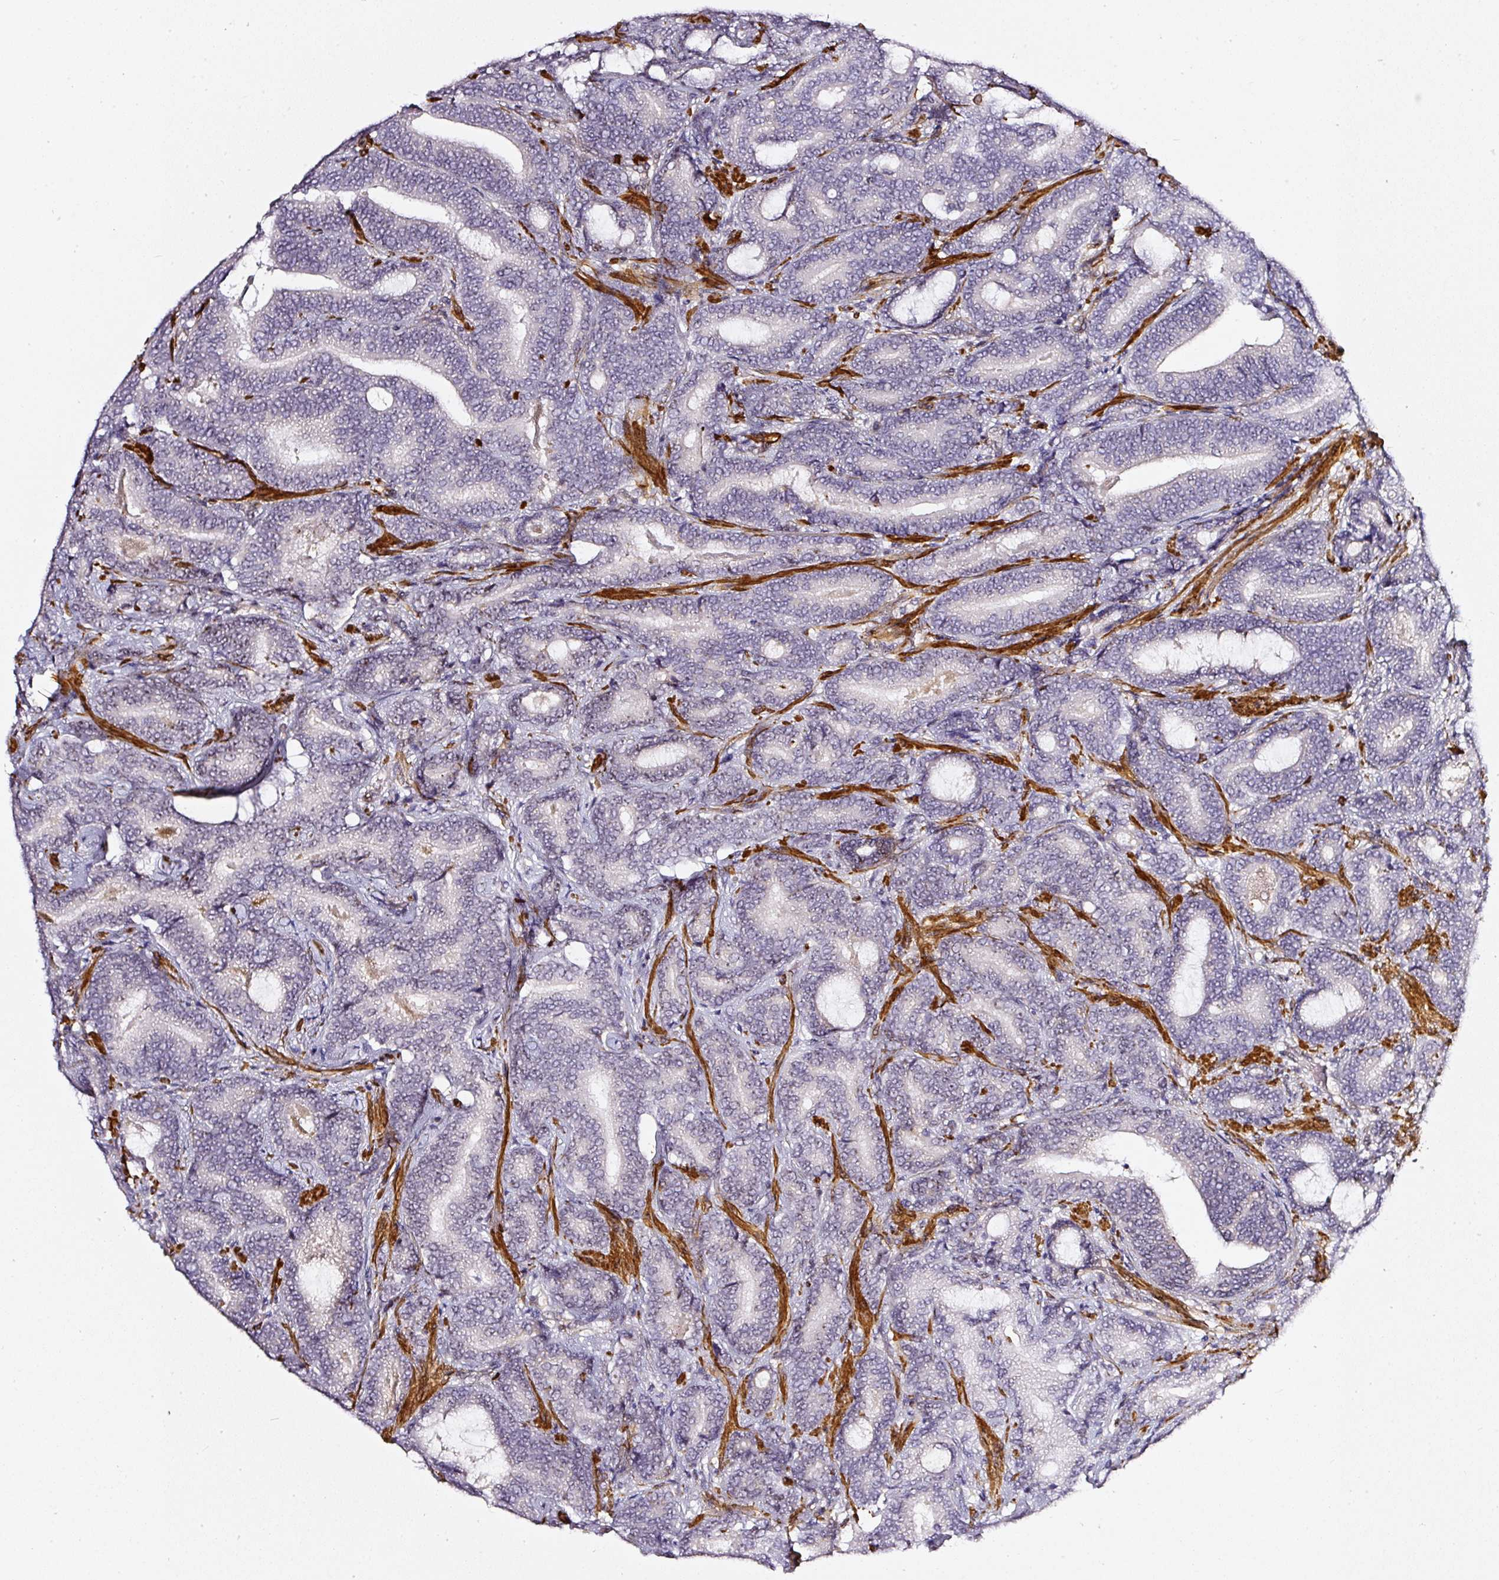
{"staining": {"intensity": "weak", "quantity": "<25%", "location": "nuclear"}, "tissue": "prostate cancer", "cell_type": "Tumor cells", "image_type": "cancer", "snomed": [{"axis": "morphology", "description": "Adenocarcinoma, Low grade"}, {"axis": "topography", "description": "Prostate and seminal vesicle, NOS"}], "caption": "The immunohistochemistry (IHC) micrograph has no significant positivity in tumor cells of prostate cancer (low-grade adenocarcinoma) tissue.", "gene": "MXRA8", "patient": {"sex": "male", "age": 61}}